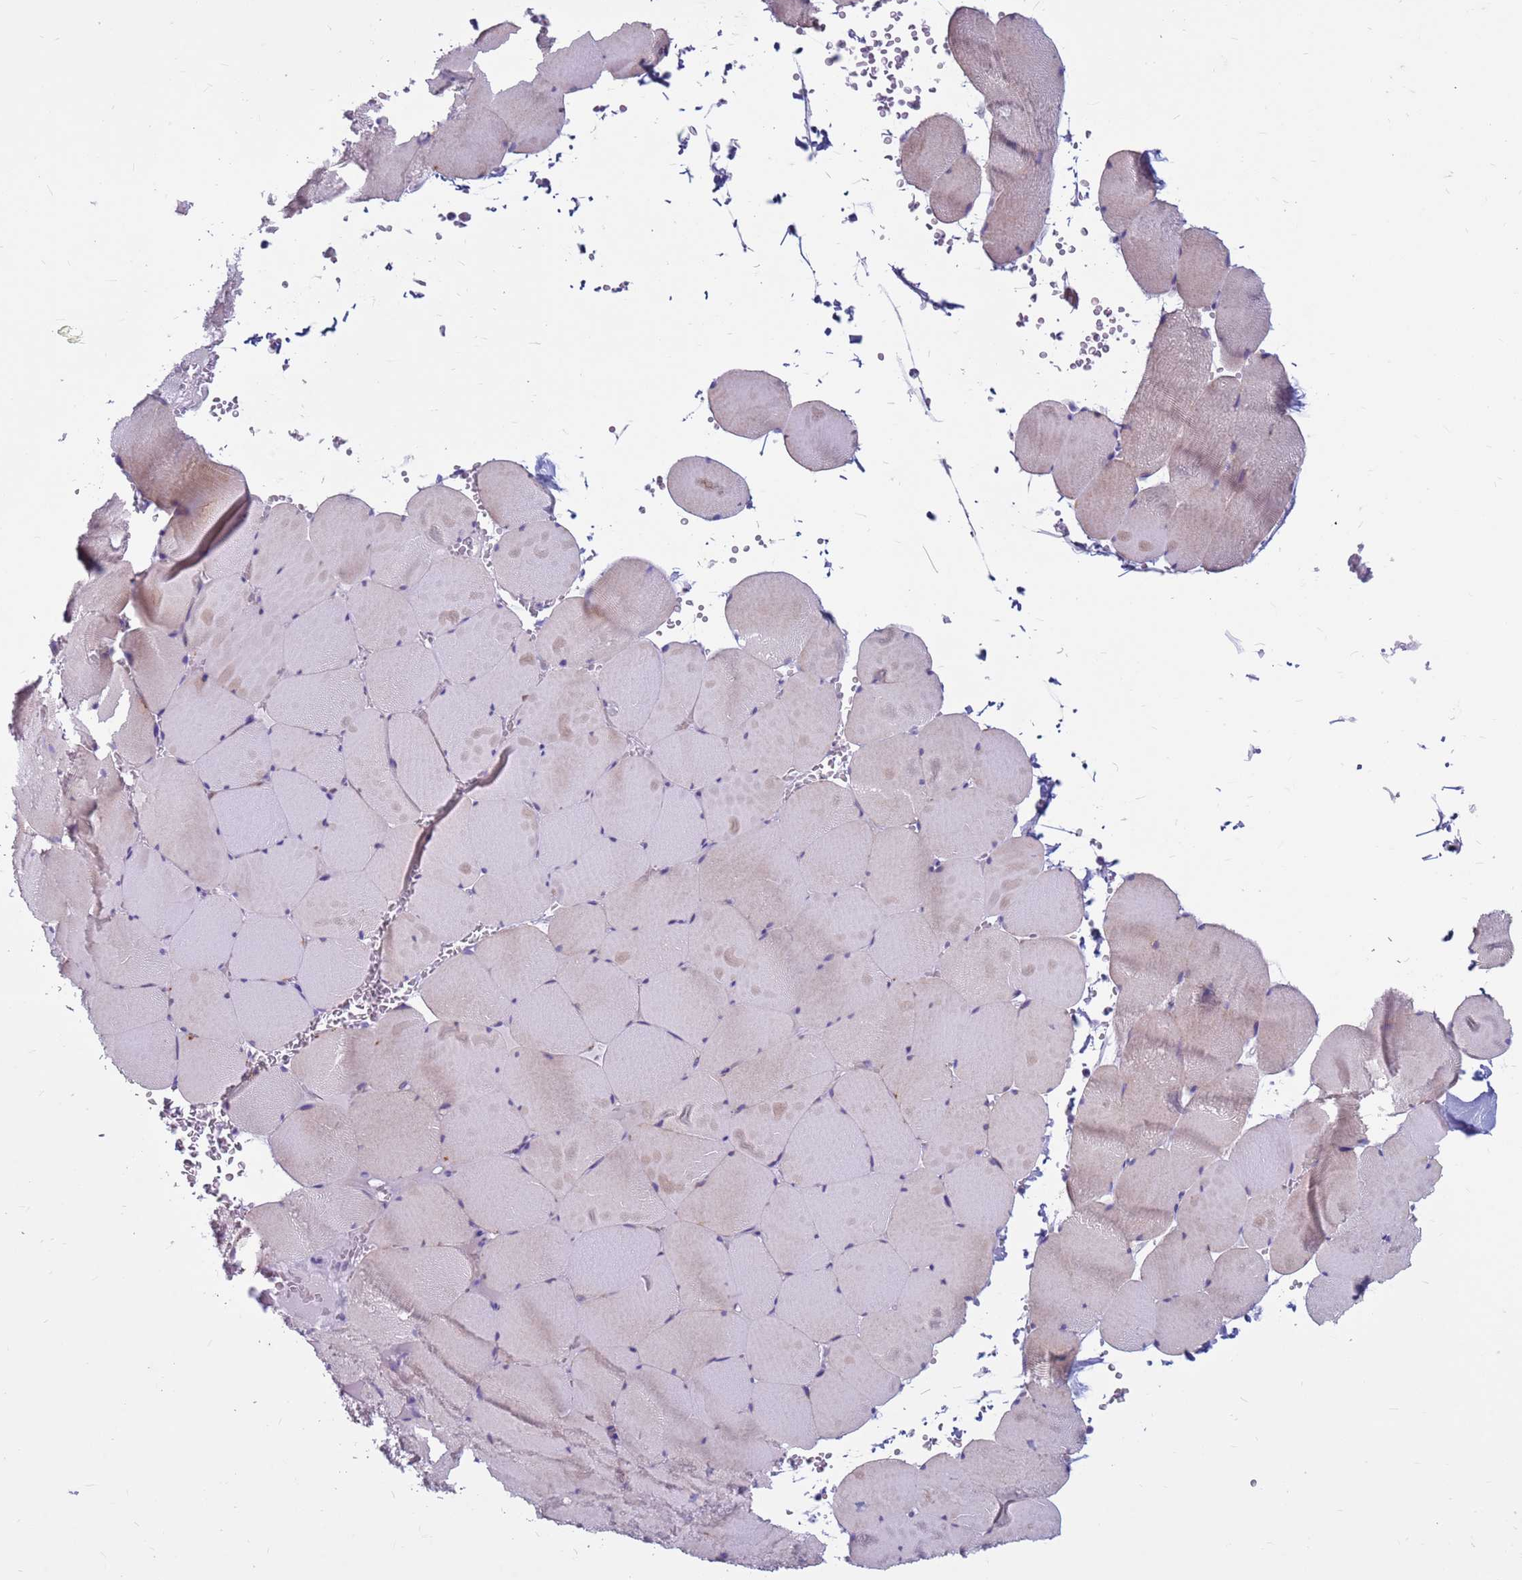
{"staining": {"intensity": "weak", "quantity": "<25%", "location": "cytoplasmic/membranous"}, "tissue": "skeletal muscle", "cell_type": "Myocytes", "image_type": "normal", "snomed": [{"axis": "morphology", "description": "Normal tissue, NOS"}, {"axis": "topography", "description": "Skeletal muscle"}, {"axis": "topography", "description": "Head-Neck"}], "caption": "A high-resolution image shows IHC staining of benign skeletal muscle, which reveals no significant expression in myocytes.", "gene": "CDK2AP2", "patient": {"sex": "male", "age": 66}}